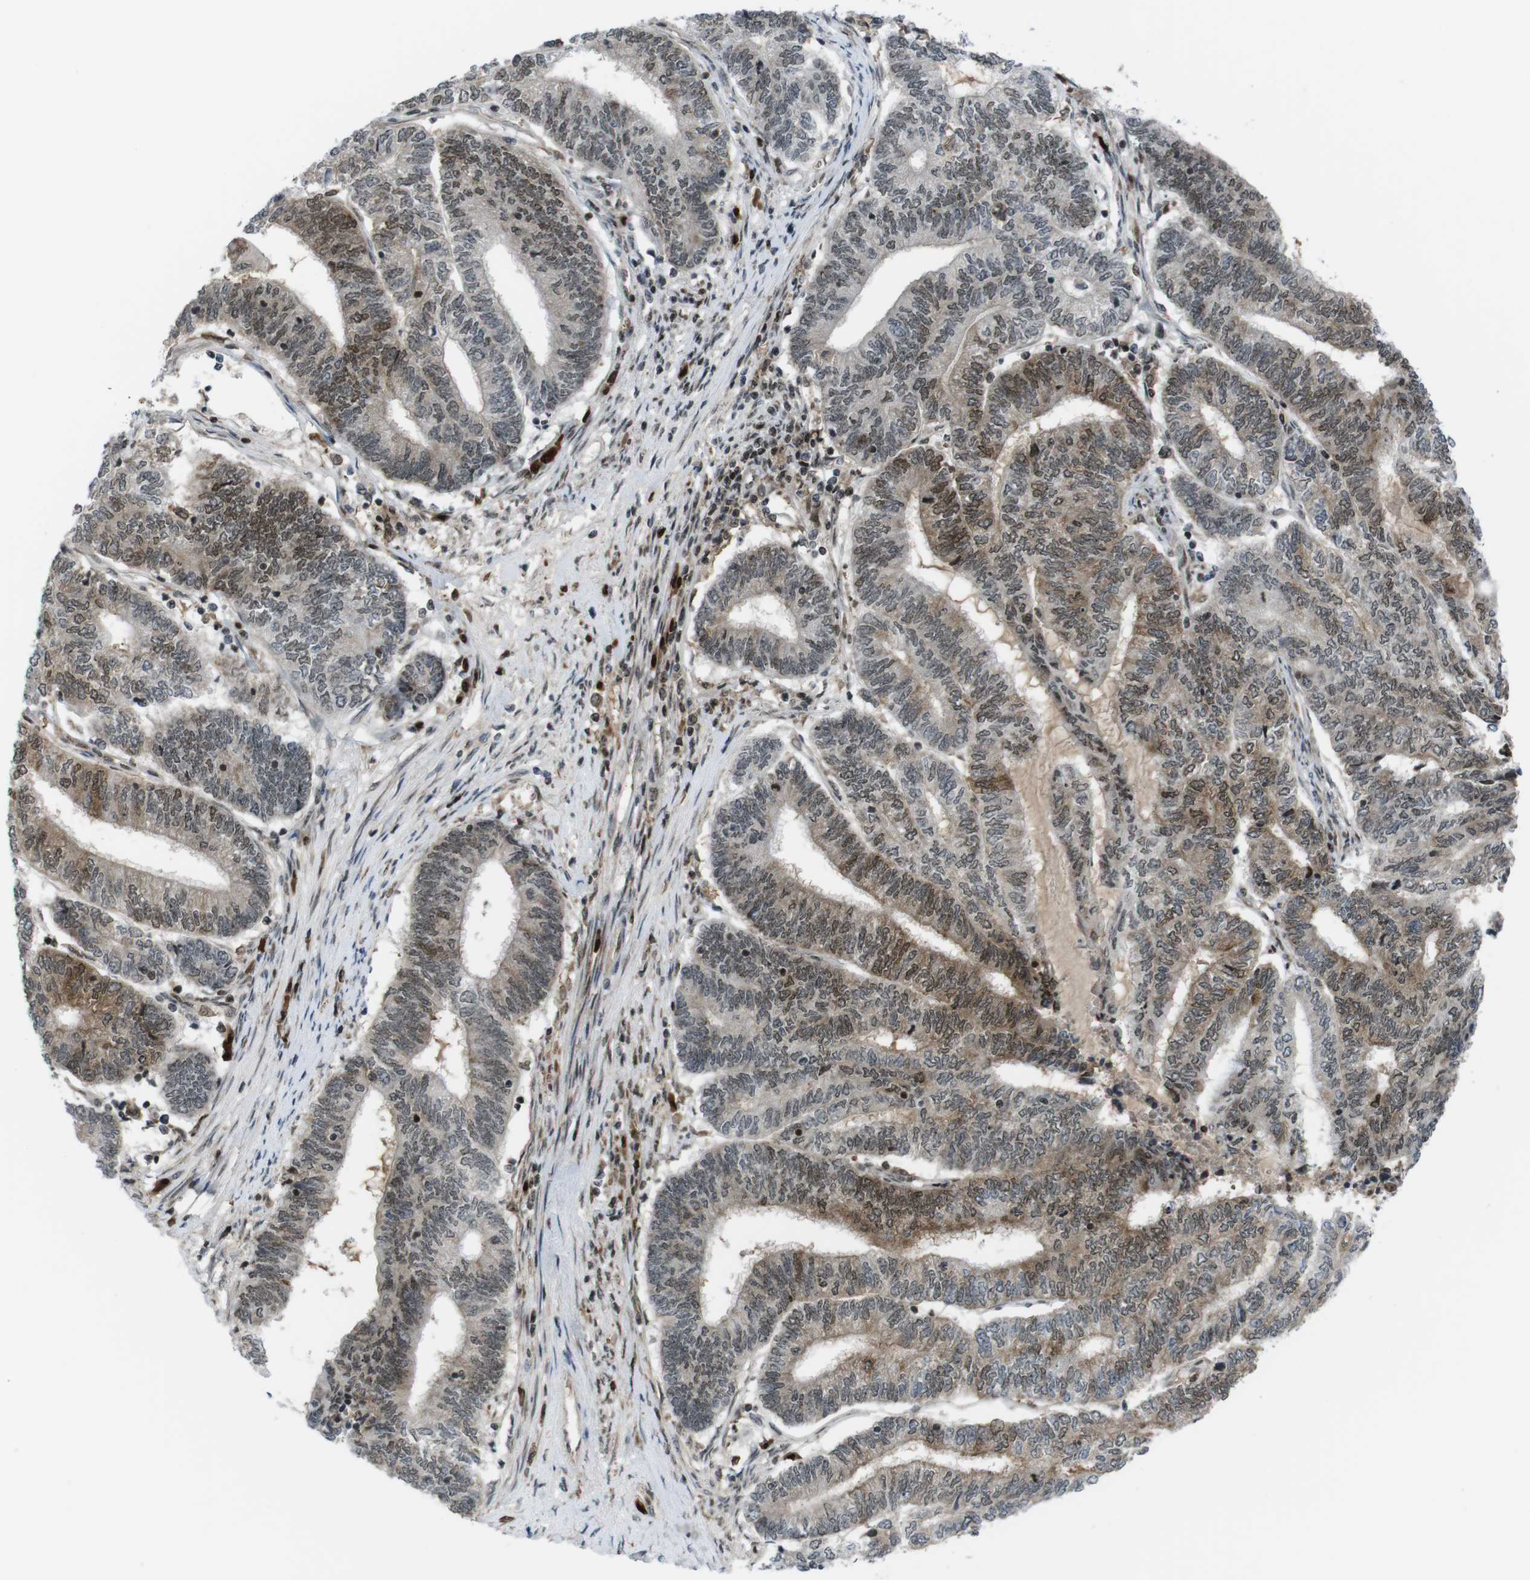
{"staining": {"intensity": "moderate", "quantity": "25%-75%", "location": "nuclear"}, "tissue": "endometrial cancer", "cell_type": "Tumor cells", "image_type": "cancer", "snomed": [{"axis": "morphology", "description": "Adenocarcinoma, NOS"}, {"axis": "topography", "description": "Uterus"}, {"axis": "topography", "description": "Endometrium"}], "caption": "IHC histopathology image of human endometrial cancer (adenocarcinoma) stained for a protein (brown), which exhibits medium levels of moderate nuclear staining in approximately 25%-75% of tumor cells.", "gene": "SUB1", "patient": {"sex": "female", "age": 70}}